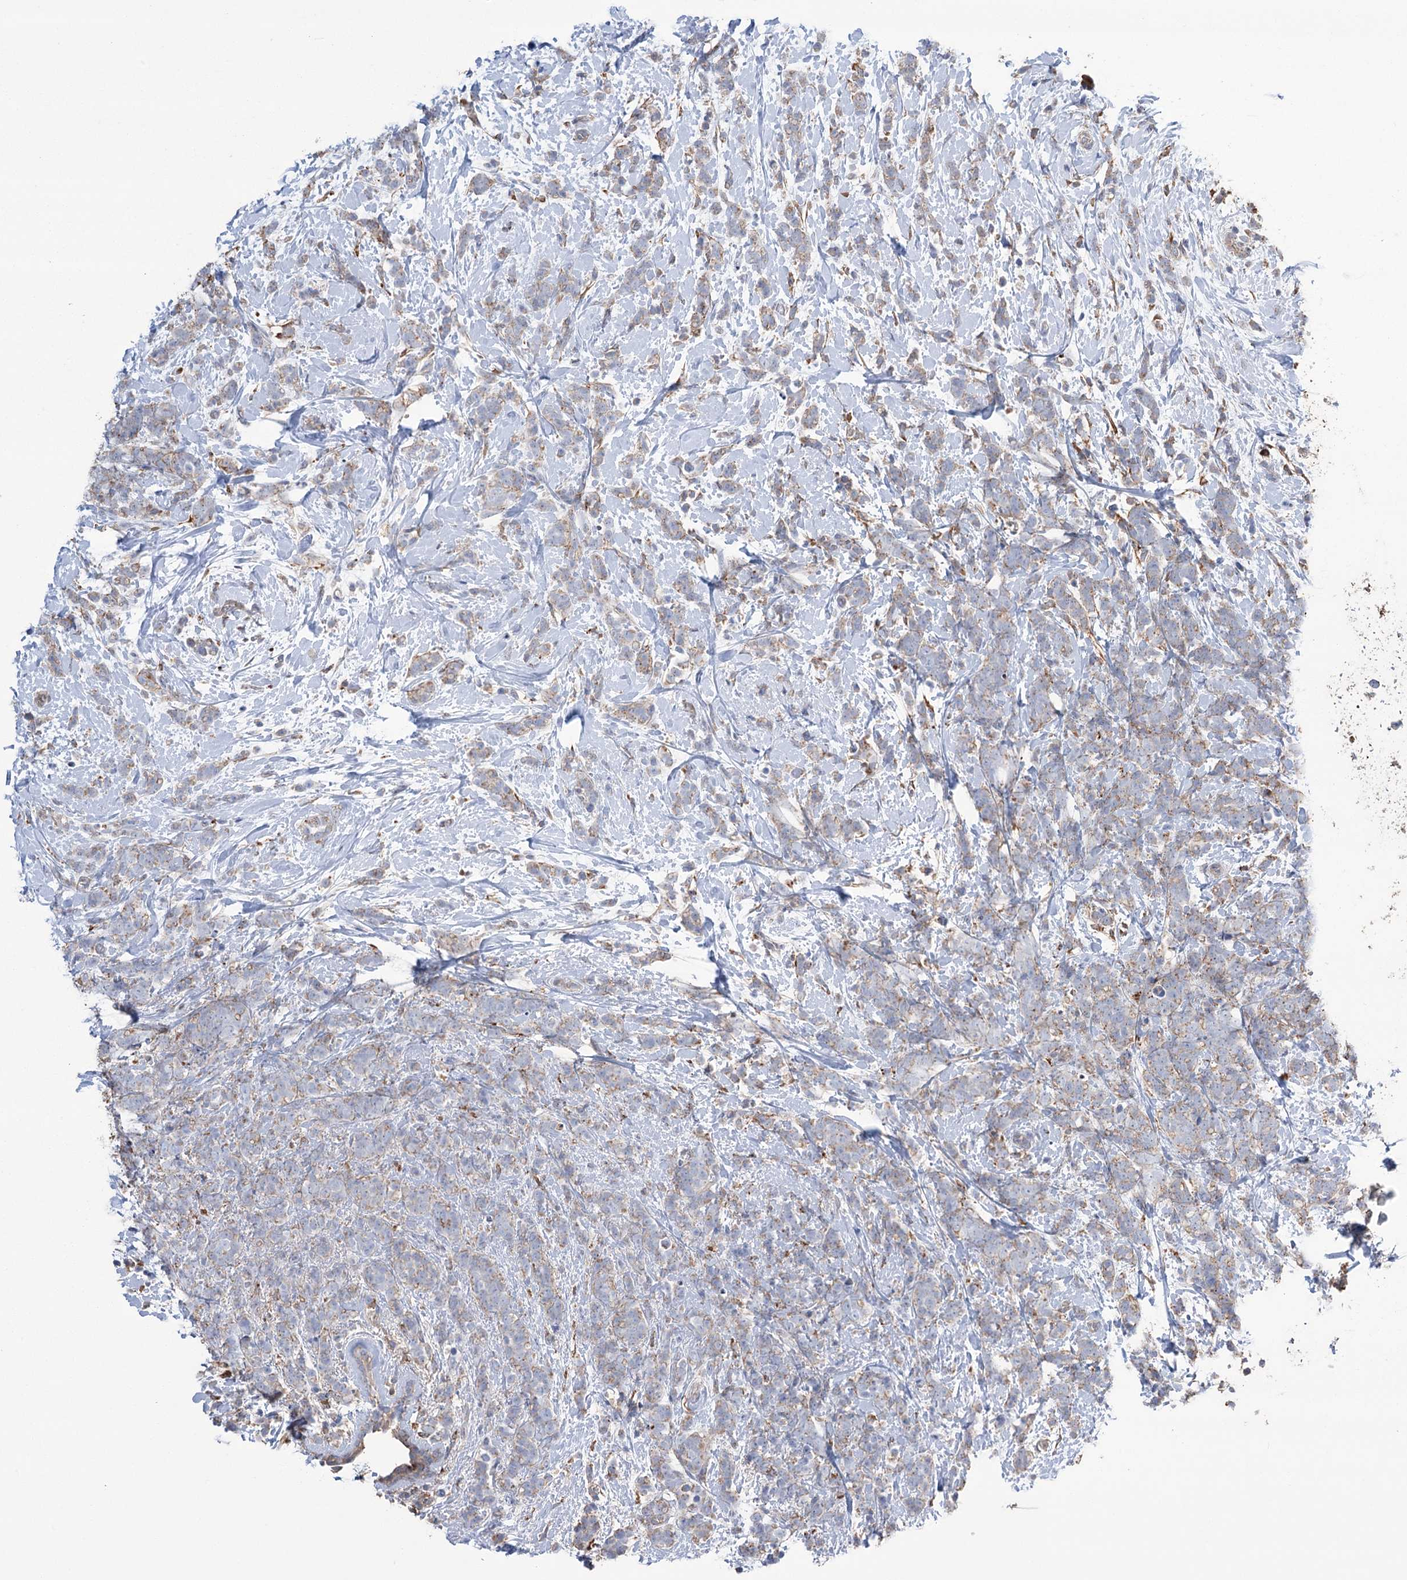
{"staining": {"intensity": "weak", "quantity": "25%-75%", "location": "cytoplasmic/membranous"}, "tissue": "breast cancer", "cell_type": "Tumor cells", "image_type": "cancer", "snomed": [{"axis": "morphology", "description": "Lobular carcinoma"}, {"axis": "topography", "description": "Breast"}], "caption": "The histopathology image shows immunohistochemical staining of lobular carcinoma (breast). There is weak cytoplasmic/membranous staining is seen in approximately 25%-75% of tumor cells. (Stains: DAB (3,3'-diaminobenzidine) in brown, nuclei in blue, Microscopy: brightfield microscopy at high magnification).", "gene": "TRIM71", "patient": {"sex": "female", "age": 58}}